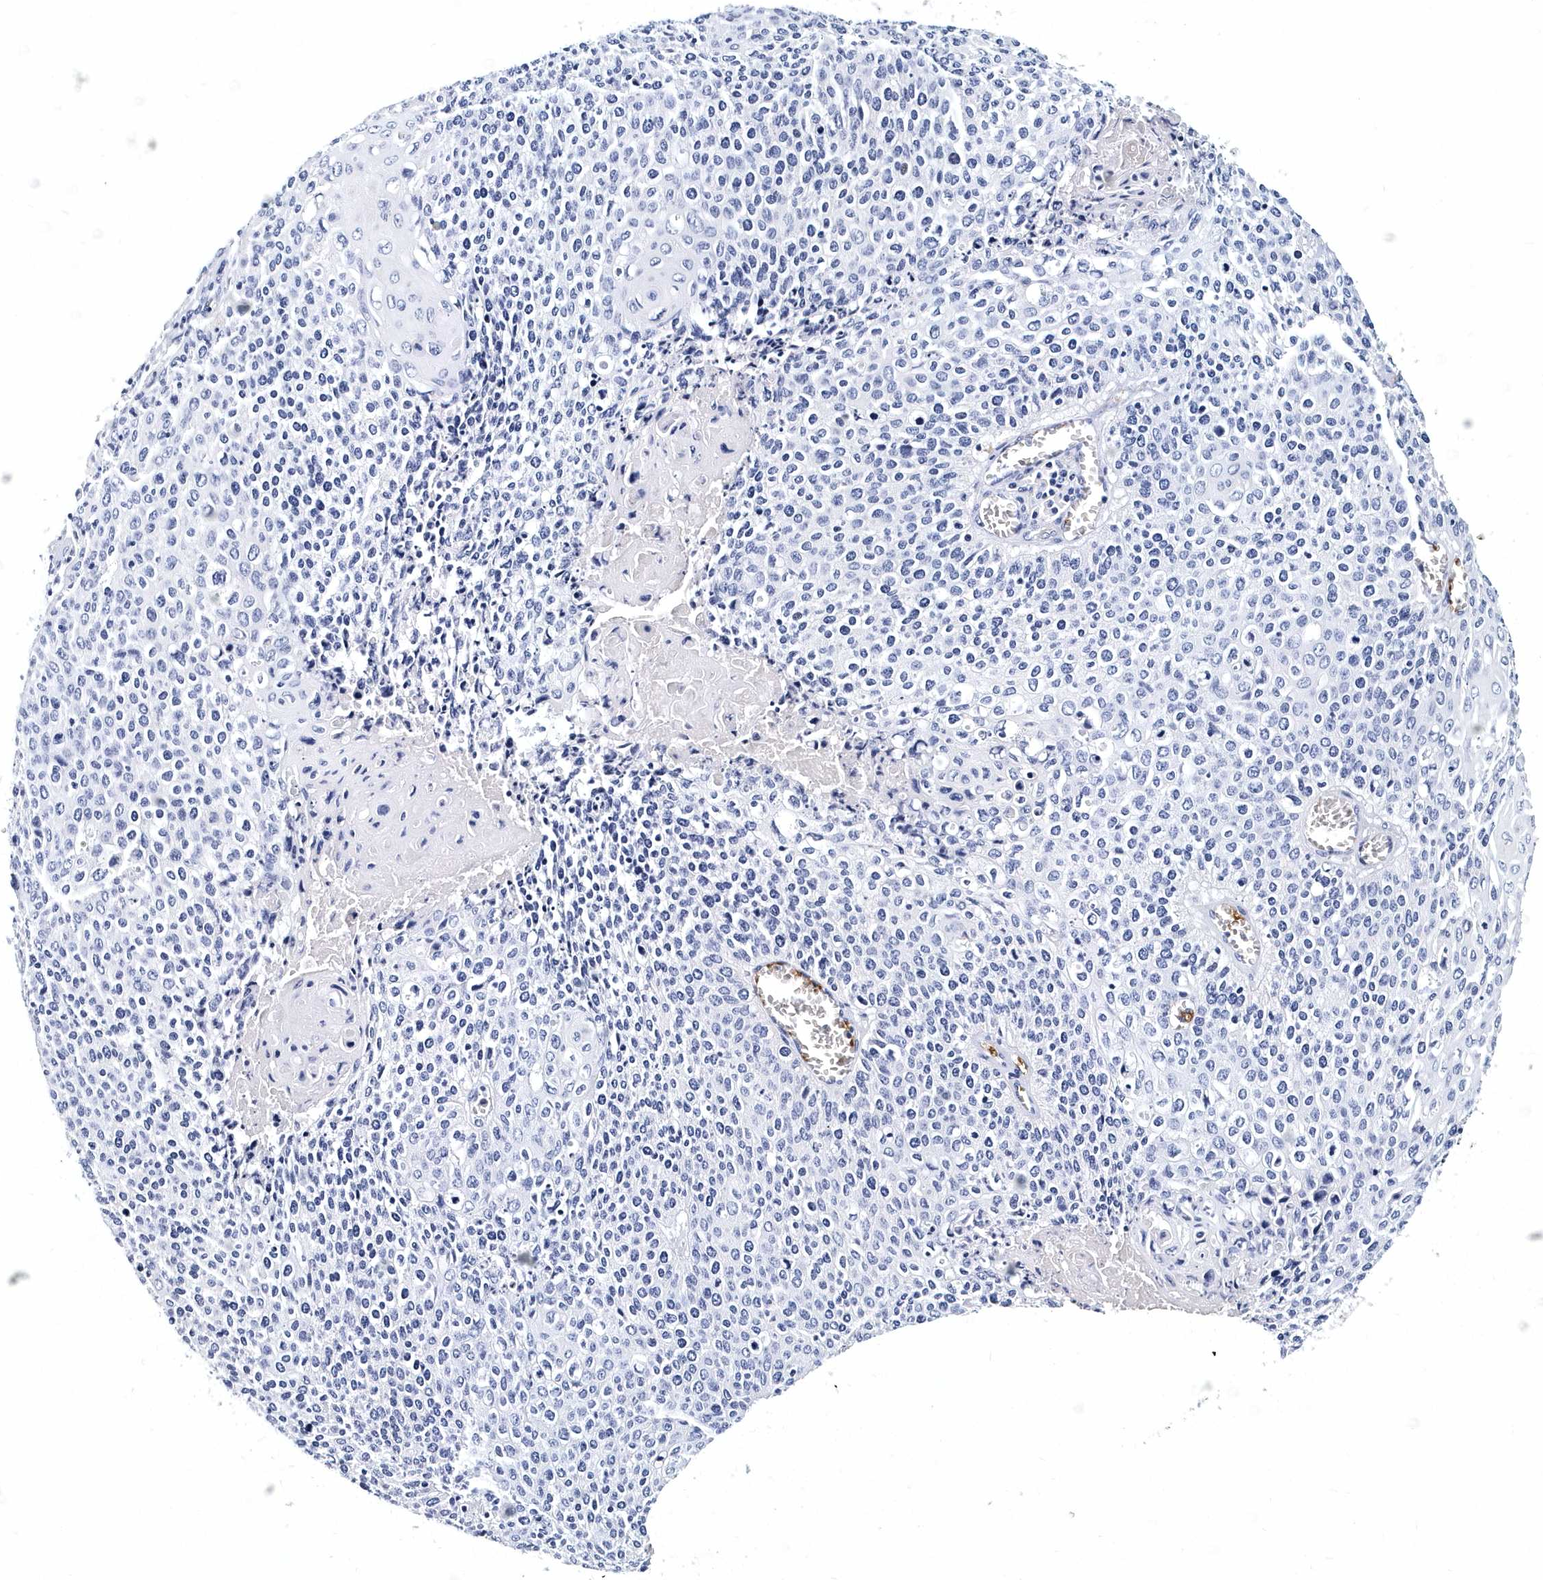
{"staining": {"intensity": "negative", "quantity": "none", "location": "none"}, "tissue": "cervical cancer", "cell_type": "Tumor cells", "image_type": "cancer", "snomed": [{"axis": "morphology", "description": "Squamous cell carcinoma, NOS"}, {"axis": "topography", "description": "Cervix"}], "caption": "A high-resolution histopathology image shows immunohistochemistry staining of cervical cancer, which shows no significant staining in tumor cells.", "gene": "ITGA2B", "patient": {"sex": "female", "age": 39}}